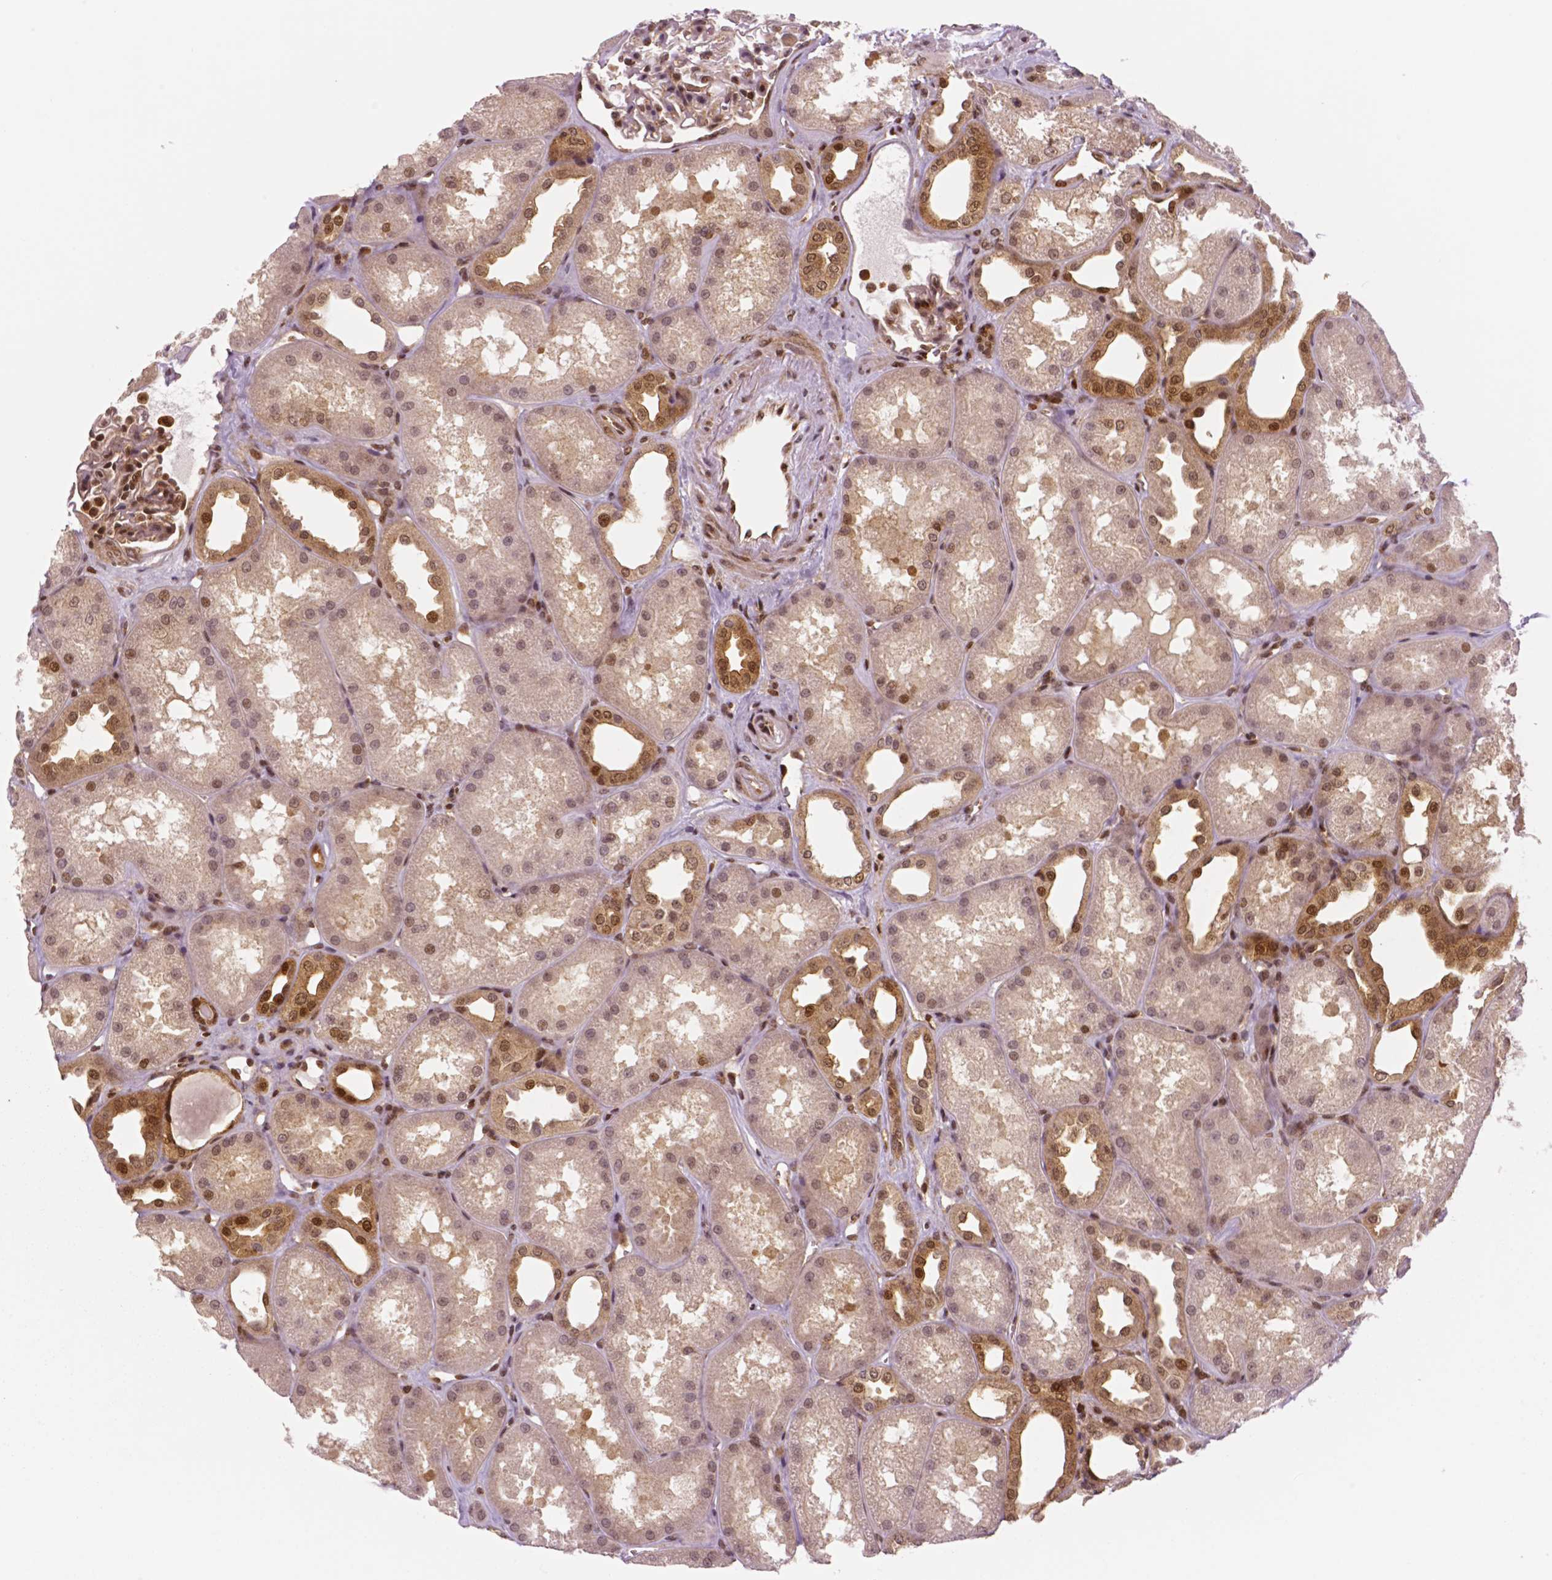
{"staining": {"intensity": "moderate", "quantity": ">75%", "location": "cytoplasmic/membranous,nuclear"}, "tissue": "kidney", "cell_type": "Cells in glomeruli", "image_type": "normal", "snomed": [{"axis": "morphology", "description": "Normal tissue, NOS"}, {"axis": "topography", "description": "Kidney"}], "caption": "IHC staining of normal kidney, which demonstrates medium levels of moderate cytoplasmic/membranous,nuclear staining in about >75% of cells in glomeruli indicating moderate cytoplasmic/membranous,nuclear protein positivity. The staining was performed using DAB (brown) for protein detection and nuclei were counterstained in hematoxylin (blue).", "gene": "STAT3", "patient": {"sex": "male", "age": 61}}